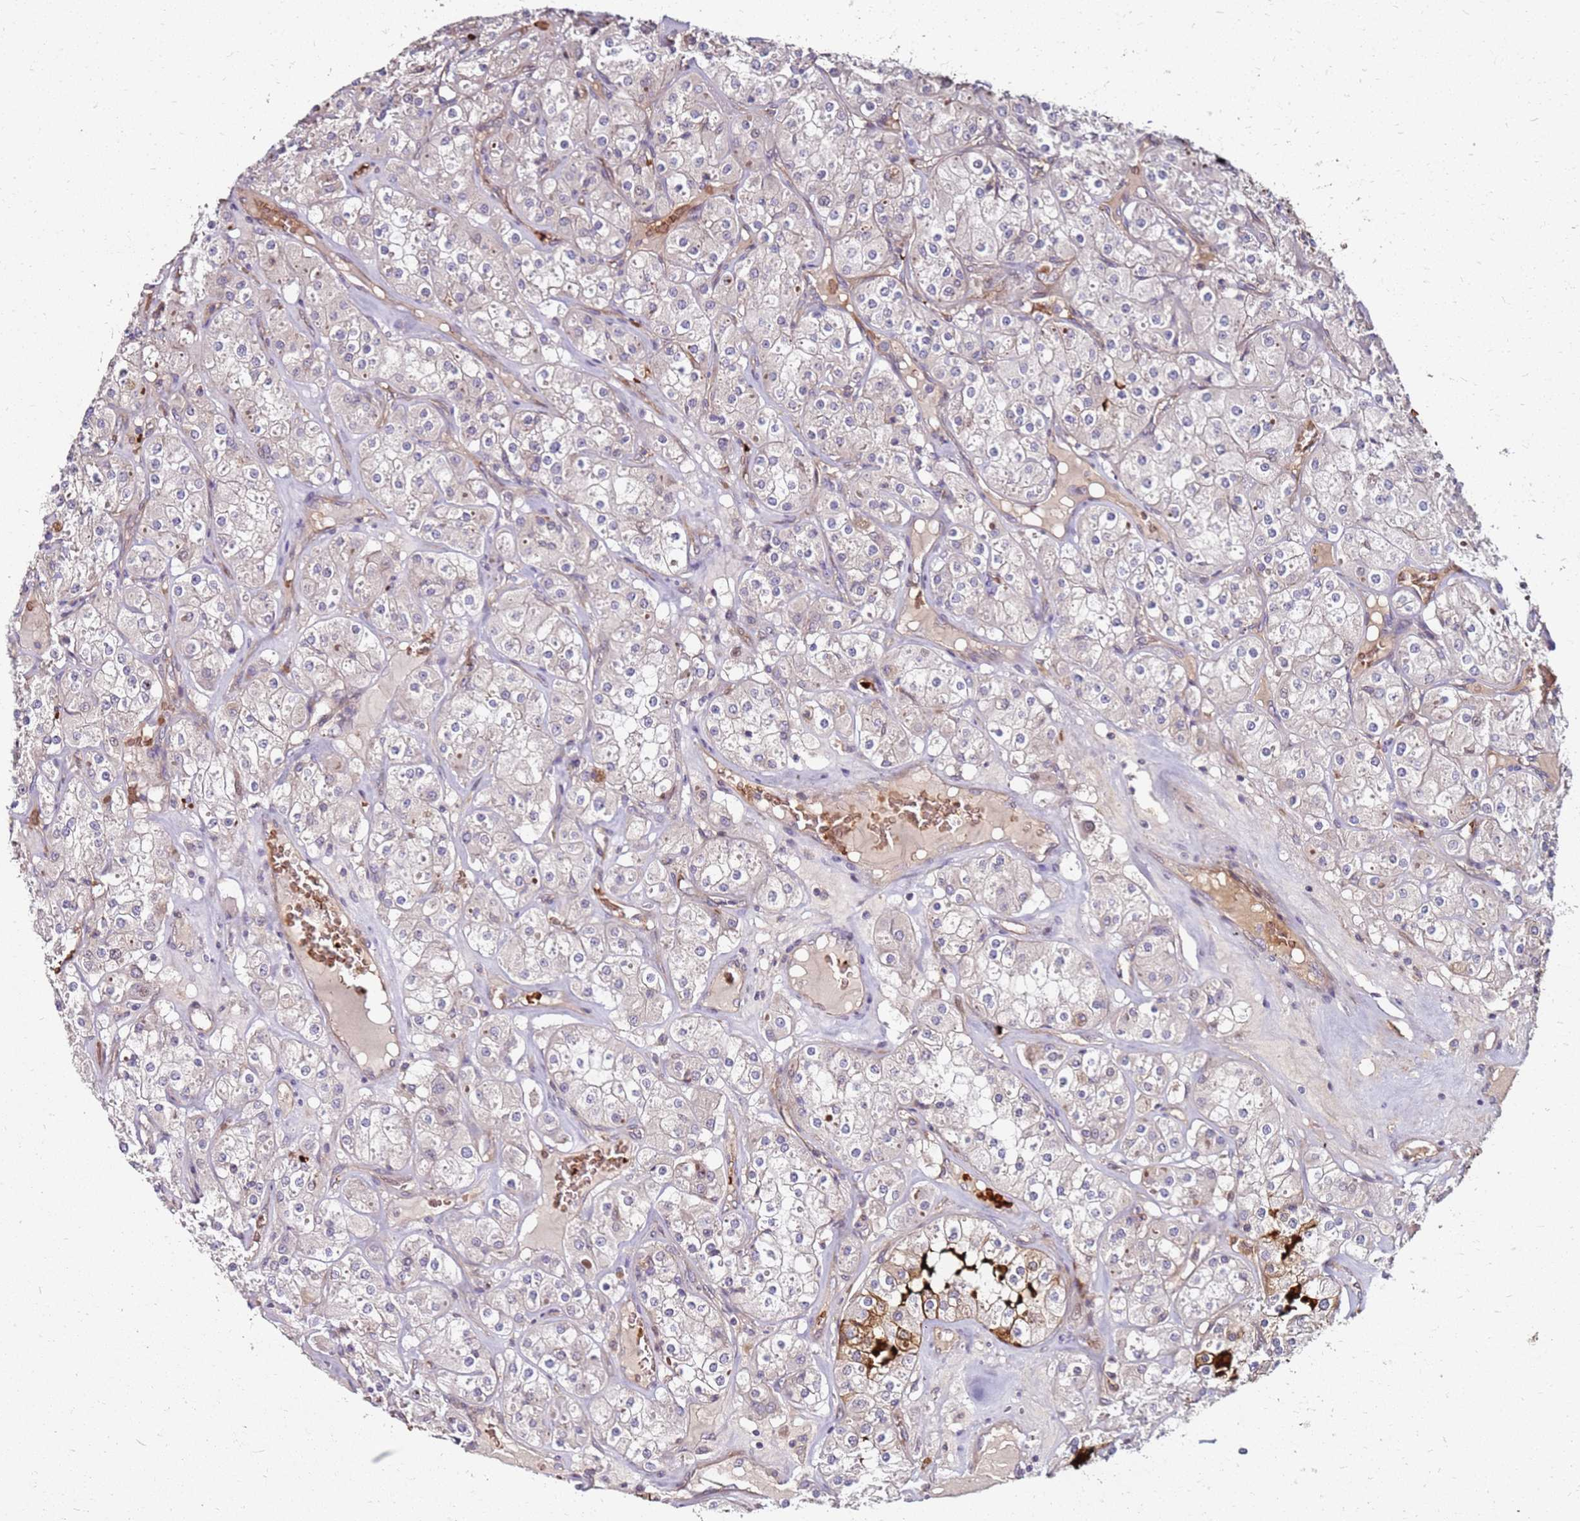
{"staining": {"intensity": "negative", "quantity": "none", "location": "none"}, "tissue": "renal cancer", "cell_type": "Tumor cells", "image_type": "cancer", "snomed": [{"axis": "morphology", "description": "Adenocarcinoma, NOS"}, {"axis": "topography", "description": "Kidney"}], "caption": "Renal cancer stained for a protein using IHC exhibits no positivity tumor cells.", "gene": "RNF11", "patient": {"sex": "male", "age": 77}}